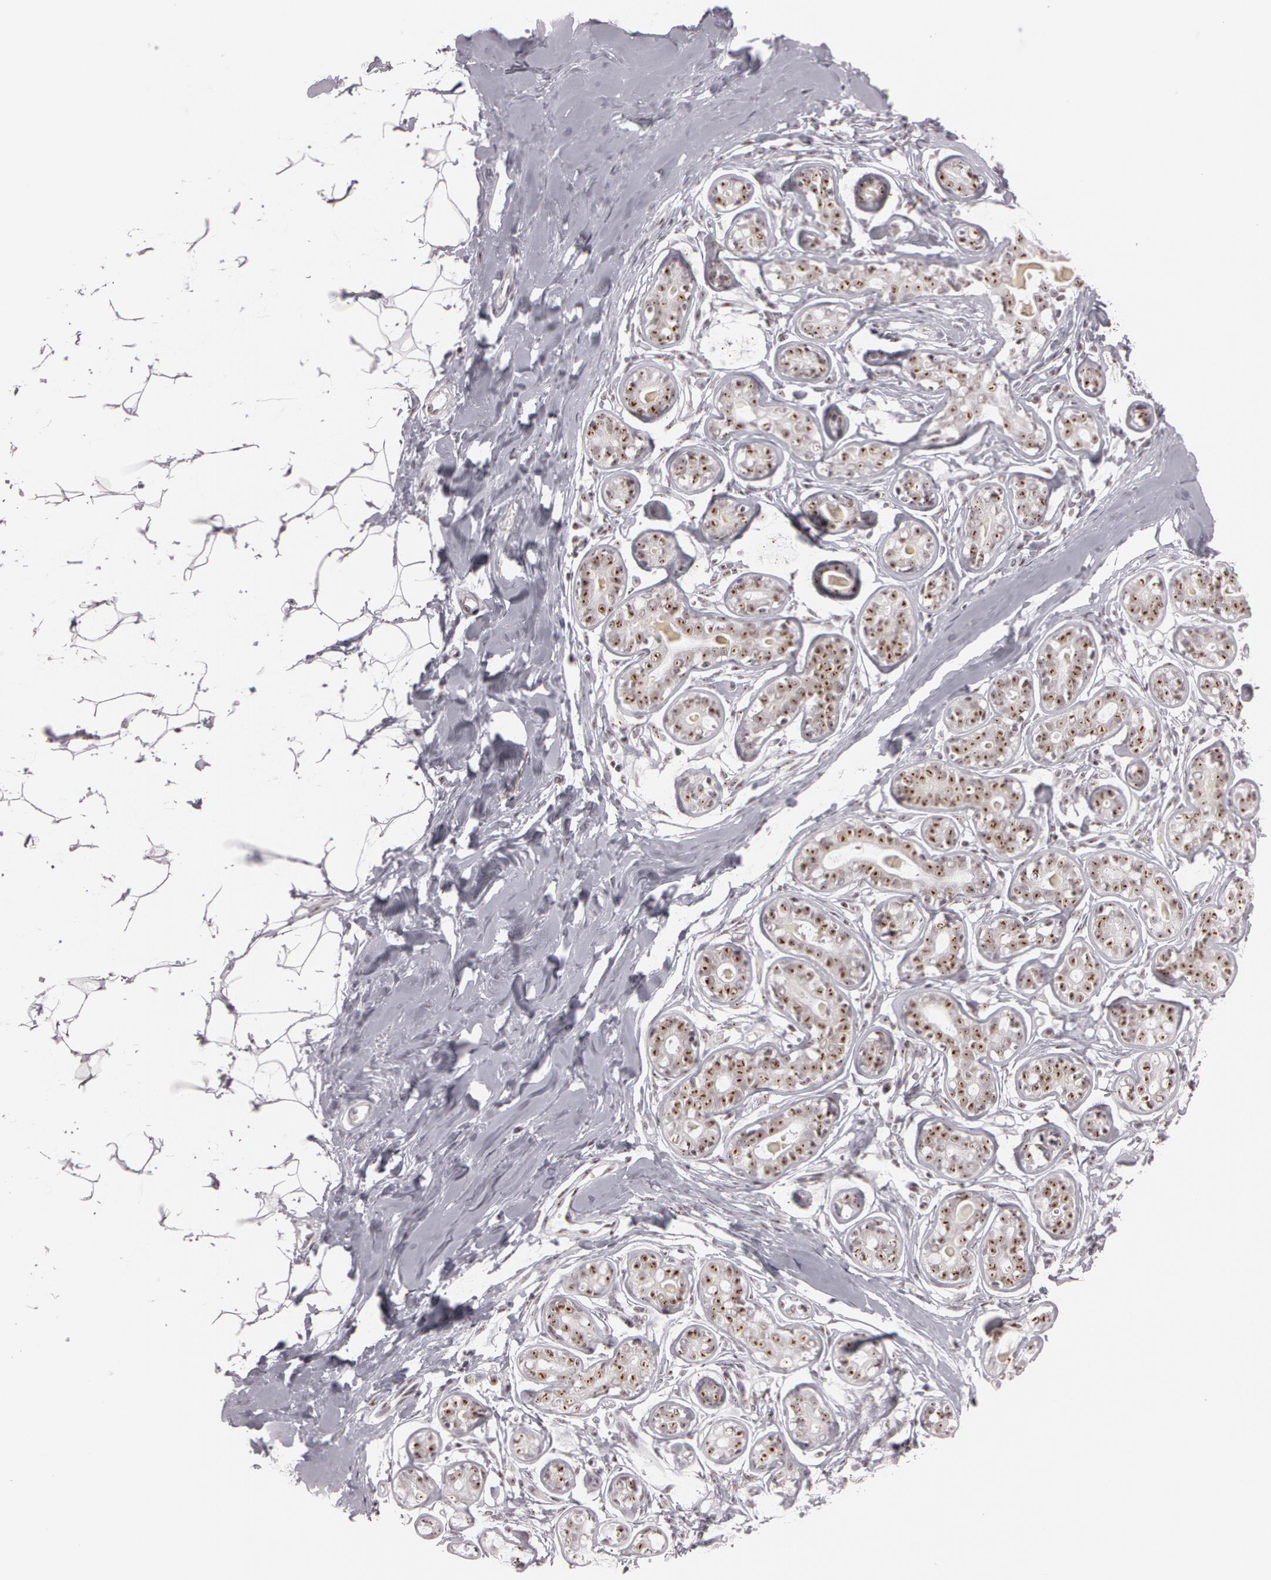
{"staining": {"intensity": "negative", "quantity": "none", "location": "none"}, "tissue": "breast", "cell_type": "Adipocytes", "image_type": "normal", "snomed": [{"axis": "morphology", "description": "Normal tissue, NOS"}, {"axis": "topography", "description": "Breast"}], "caption": "Immunohistochemical staining of benign human breast displays no significant staining in adipocytes. (DAB (3,3'-diaminobenzidine) immunohistochemistry, high magnification).", "gene": "FBL", "patient": {"sex": "female", "age": 22}}